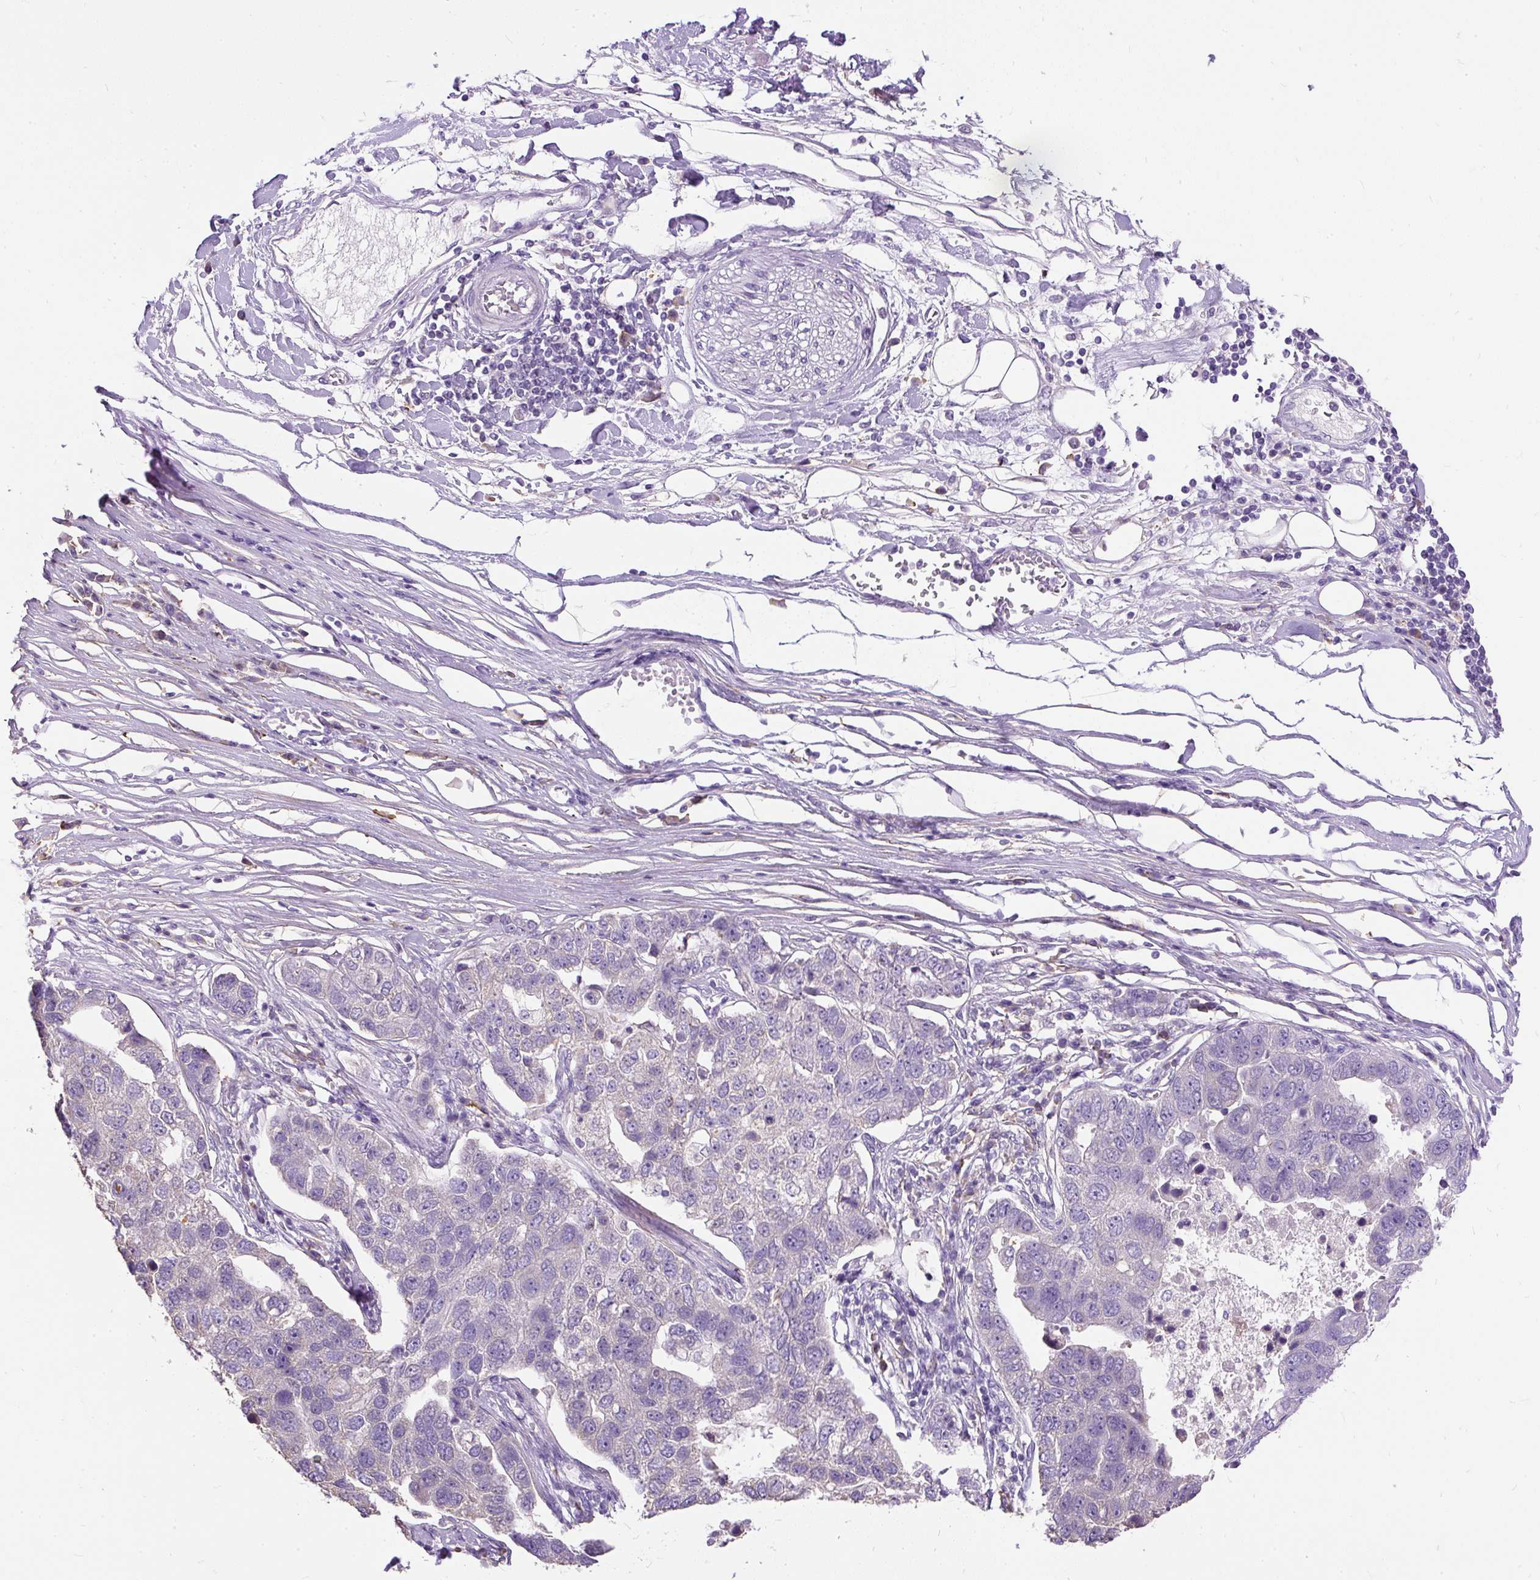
{"staining": {"intensity": "negative", "quantity": "none", "location": "none"}, "tissue": "pancreatic cancer", "cell_type": "Tumor cells", "image_type": "cancer", "snomed": [{"axis": "morphology", "description": "Adenocarcinoma, NOS"}, {"axis": "topography", "description": "Pancreas"}], "caption": "This is a image of immunohistochemistry (IHC) staining of pancreatic adenocarcinoma, which shows no staining in tumor cells.", "gene": "GBX1", "patient": {"sex": "female", "age": 61}}